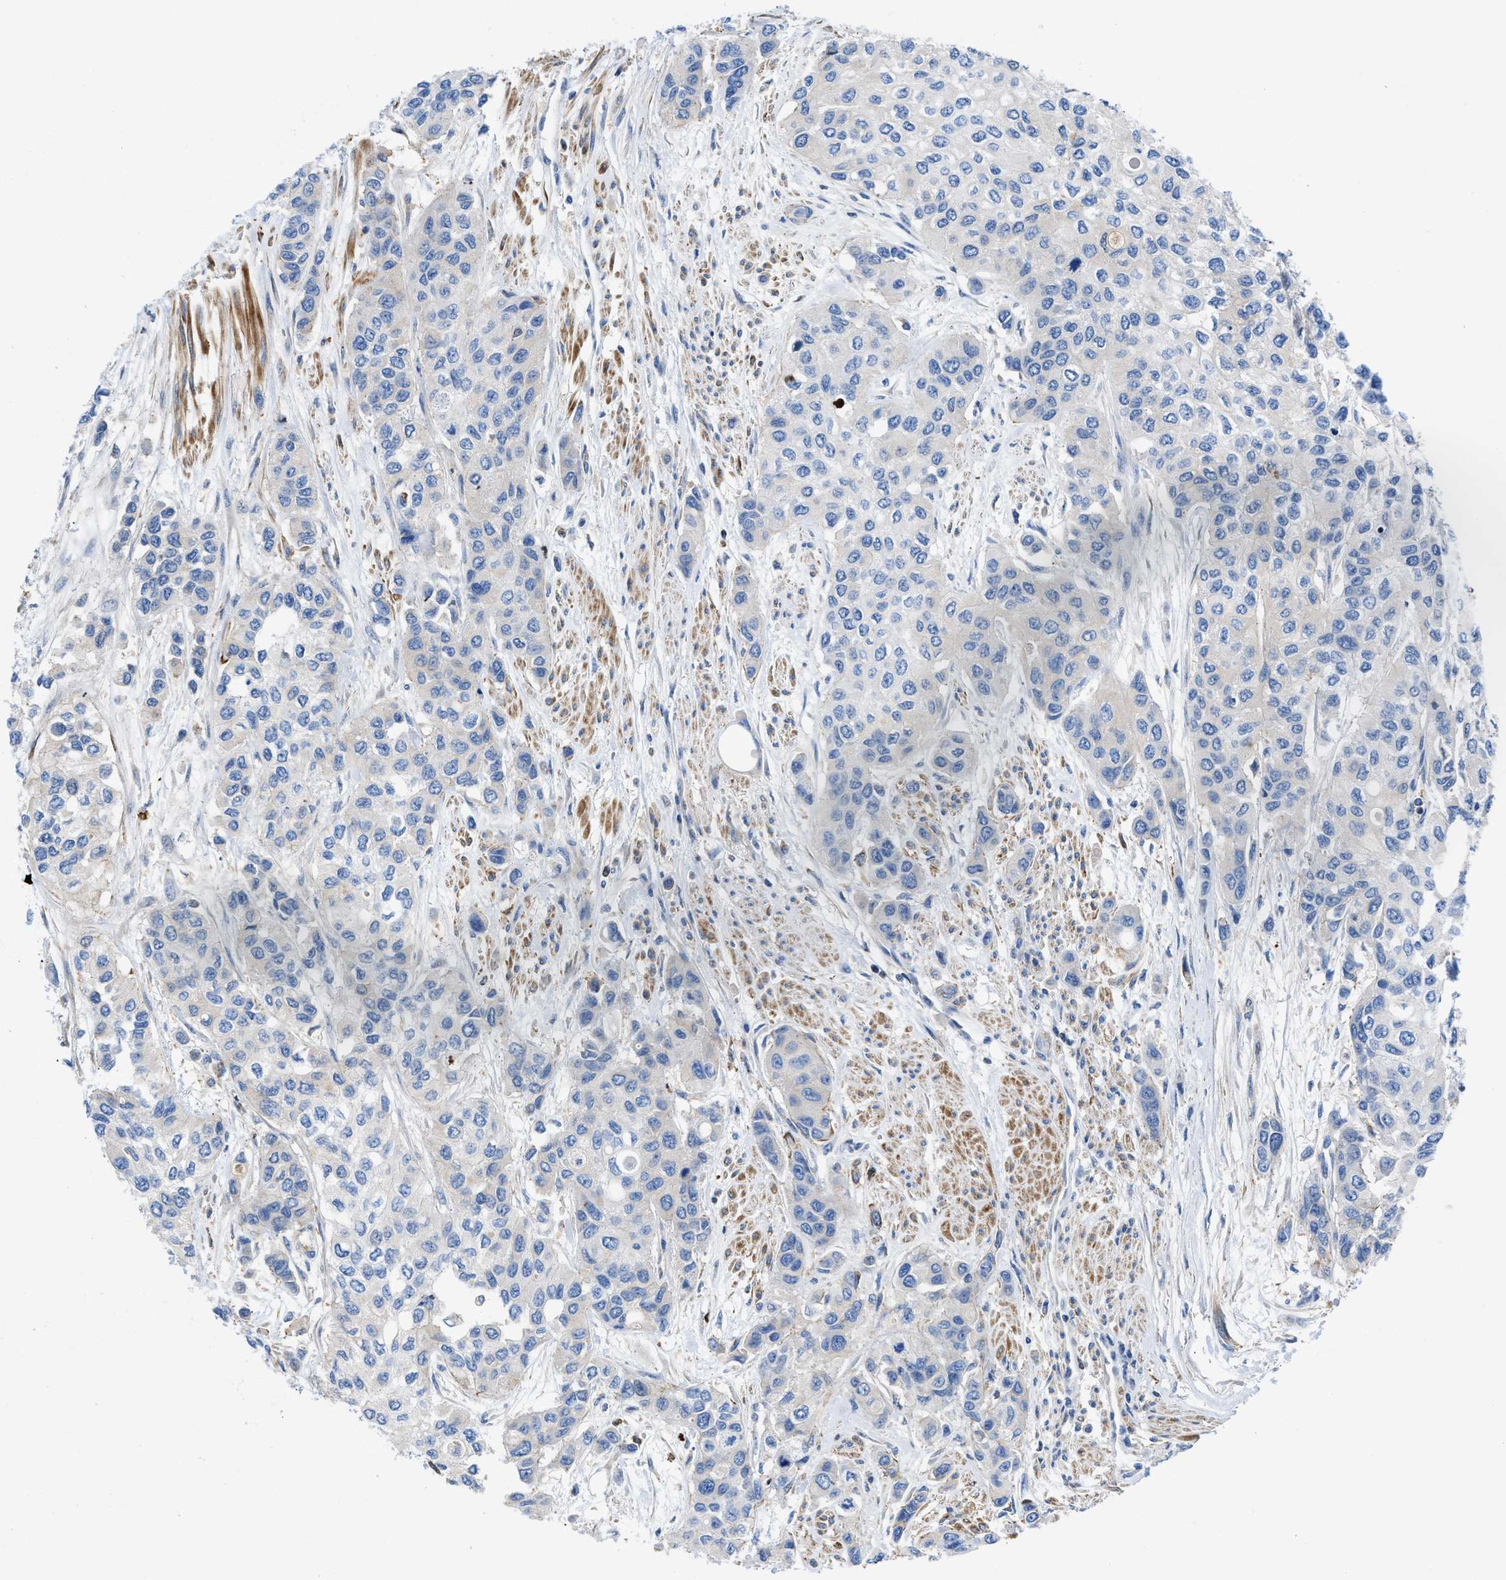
{"staining": {"intensity": "negative", "quantity": "none", "location": "none"}, "tissue": "urothelial cancer", "cell_type": "Tumor cells", "image_type": "cancer", "snomed": [{"axis": "morphology", "description": "Urothelial carcinoma, High grade"}, {"axis": "topography", "description": "Urinary bladder"}], "caption": "The IHC image has no significant expression in tumor cells of high-grade urothelial carcinoma tissue.", "gene": "ATP6V0D1", "patient": {"sex": "female", "age": 56}}